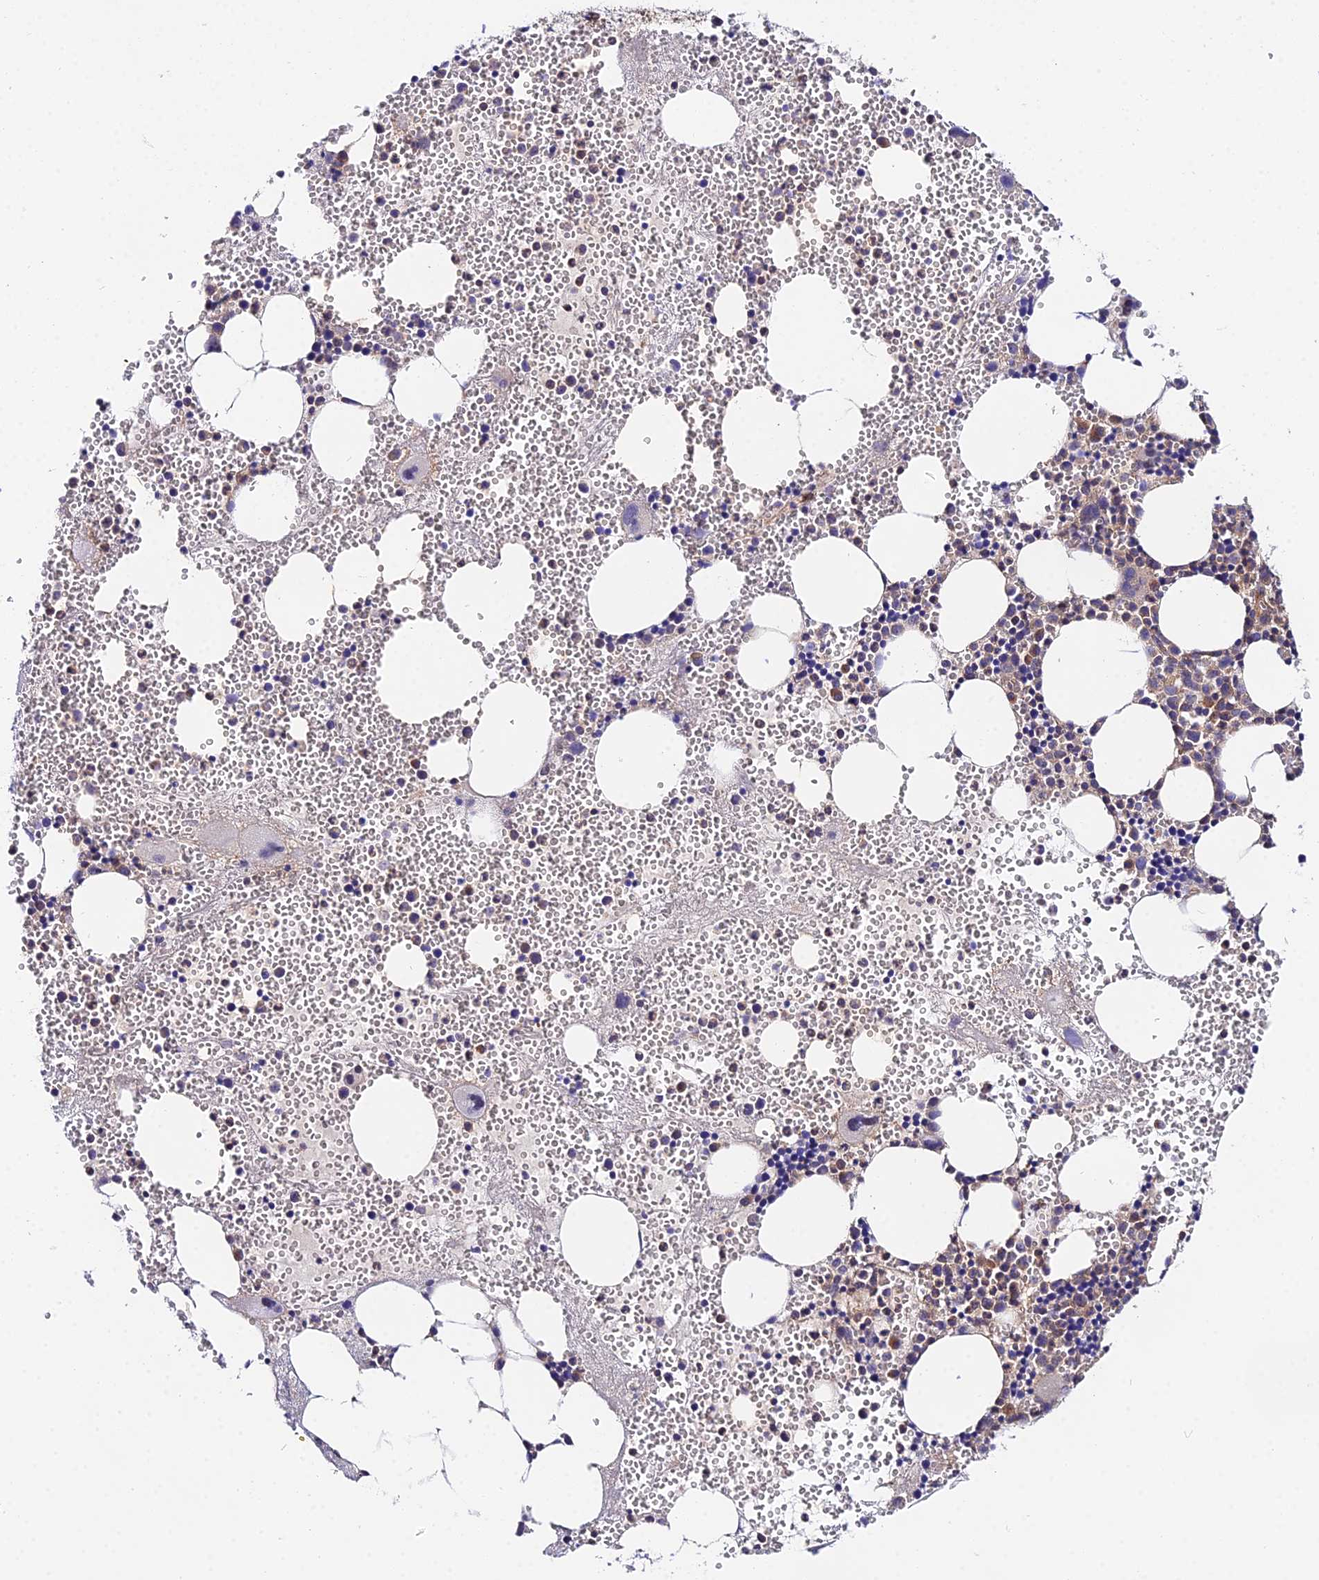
{"staining": {"intensity": "moderate", "quantity": "25%-75%", "location": "cytoplasmic/membranous"}, "tissue": "bone marrow", "cell_type": "Hematopoietic cells", "image_type": "normal", "snomed": [{"axis": "morphology", "description": "Normal tissue, NOS"}, {"axis": "morphology", "description": "Inflammation, NOS"}, {"axis": "topography", "description": "Bone marrow"}], "caption": "This is an image of immunohistochemistry (IHC) staining of normal bone marrow, which shows moderate expression in the cytoplasmic/membranous of hematopoietic cells.", "gene": "PPP2R2A", "patient": {"sex": "female", "age": 76}}